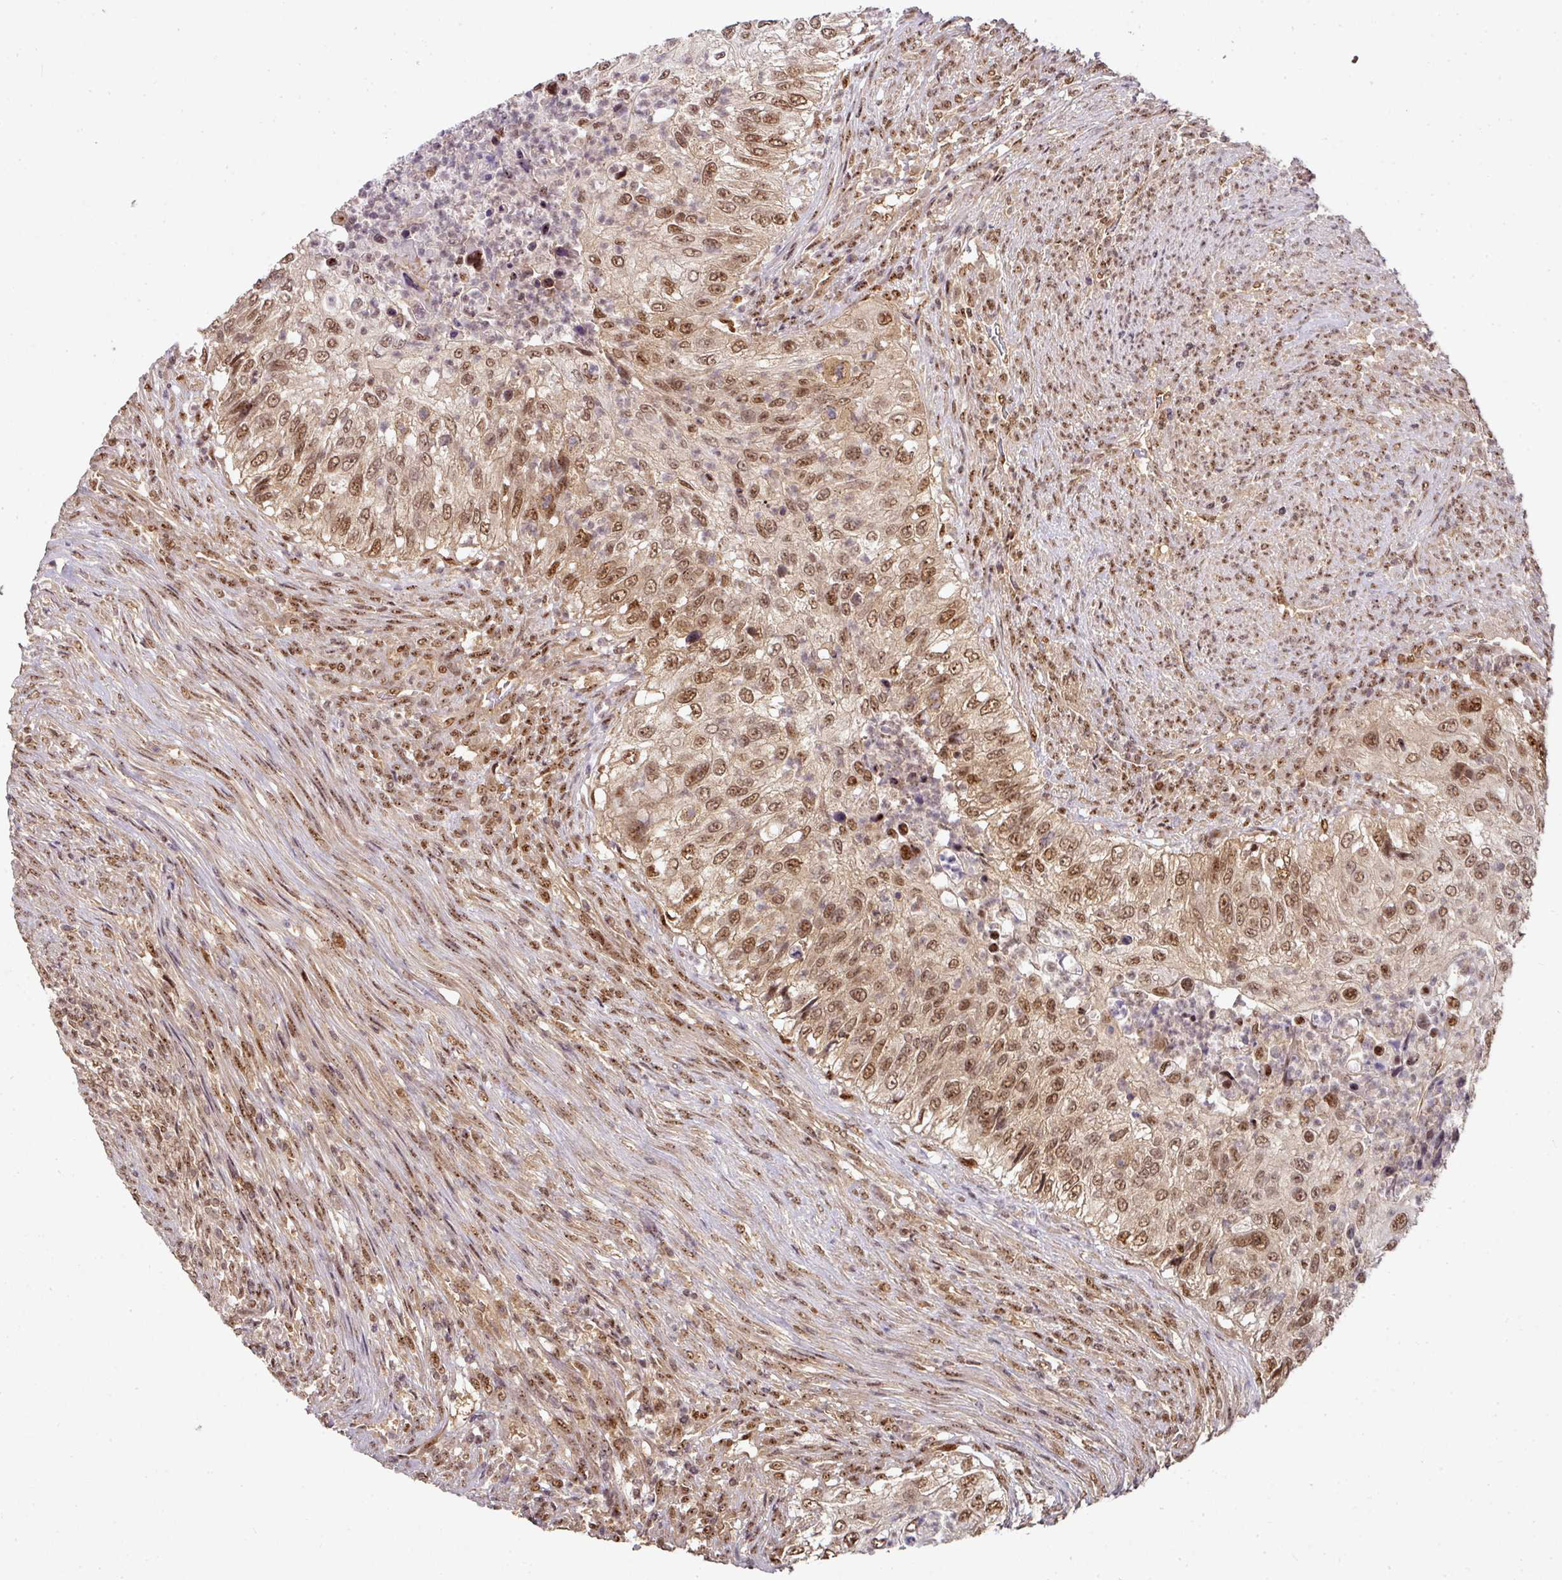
{"staining": {"intensity": "moderate", "quantity": ">75%", "location": "nuclear"}, "tissue": "urothelial cancer", "cell_type": "Tumor cells", "image_type": "cancer", "snomed": [{"axis": "morphology", "description": "Urothelial carcinoma, High grade"}, {"axis": "topography", "description": "Urinary bladder"}], "caption": "Brown immunohistochemical staining in human urothelial cancer displays moderate nuclear positivity in approximately >75% of tumor cells. (brown staining indicates protein expression, while blue staining denotes nuclei).", "gene": "RANBP9", "patient": {"sex": "female", "age": 60}}